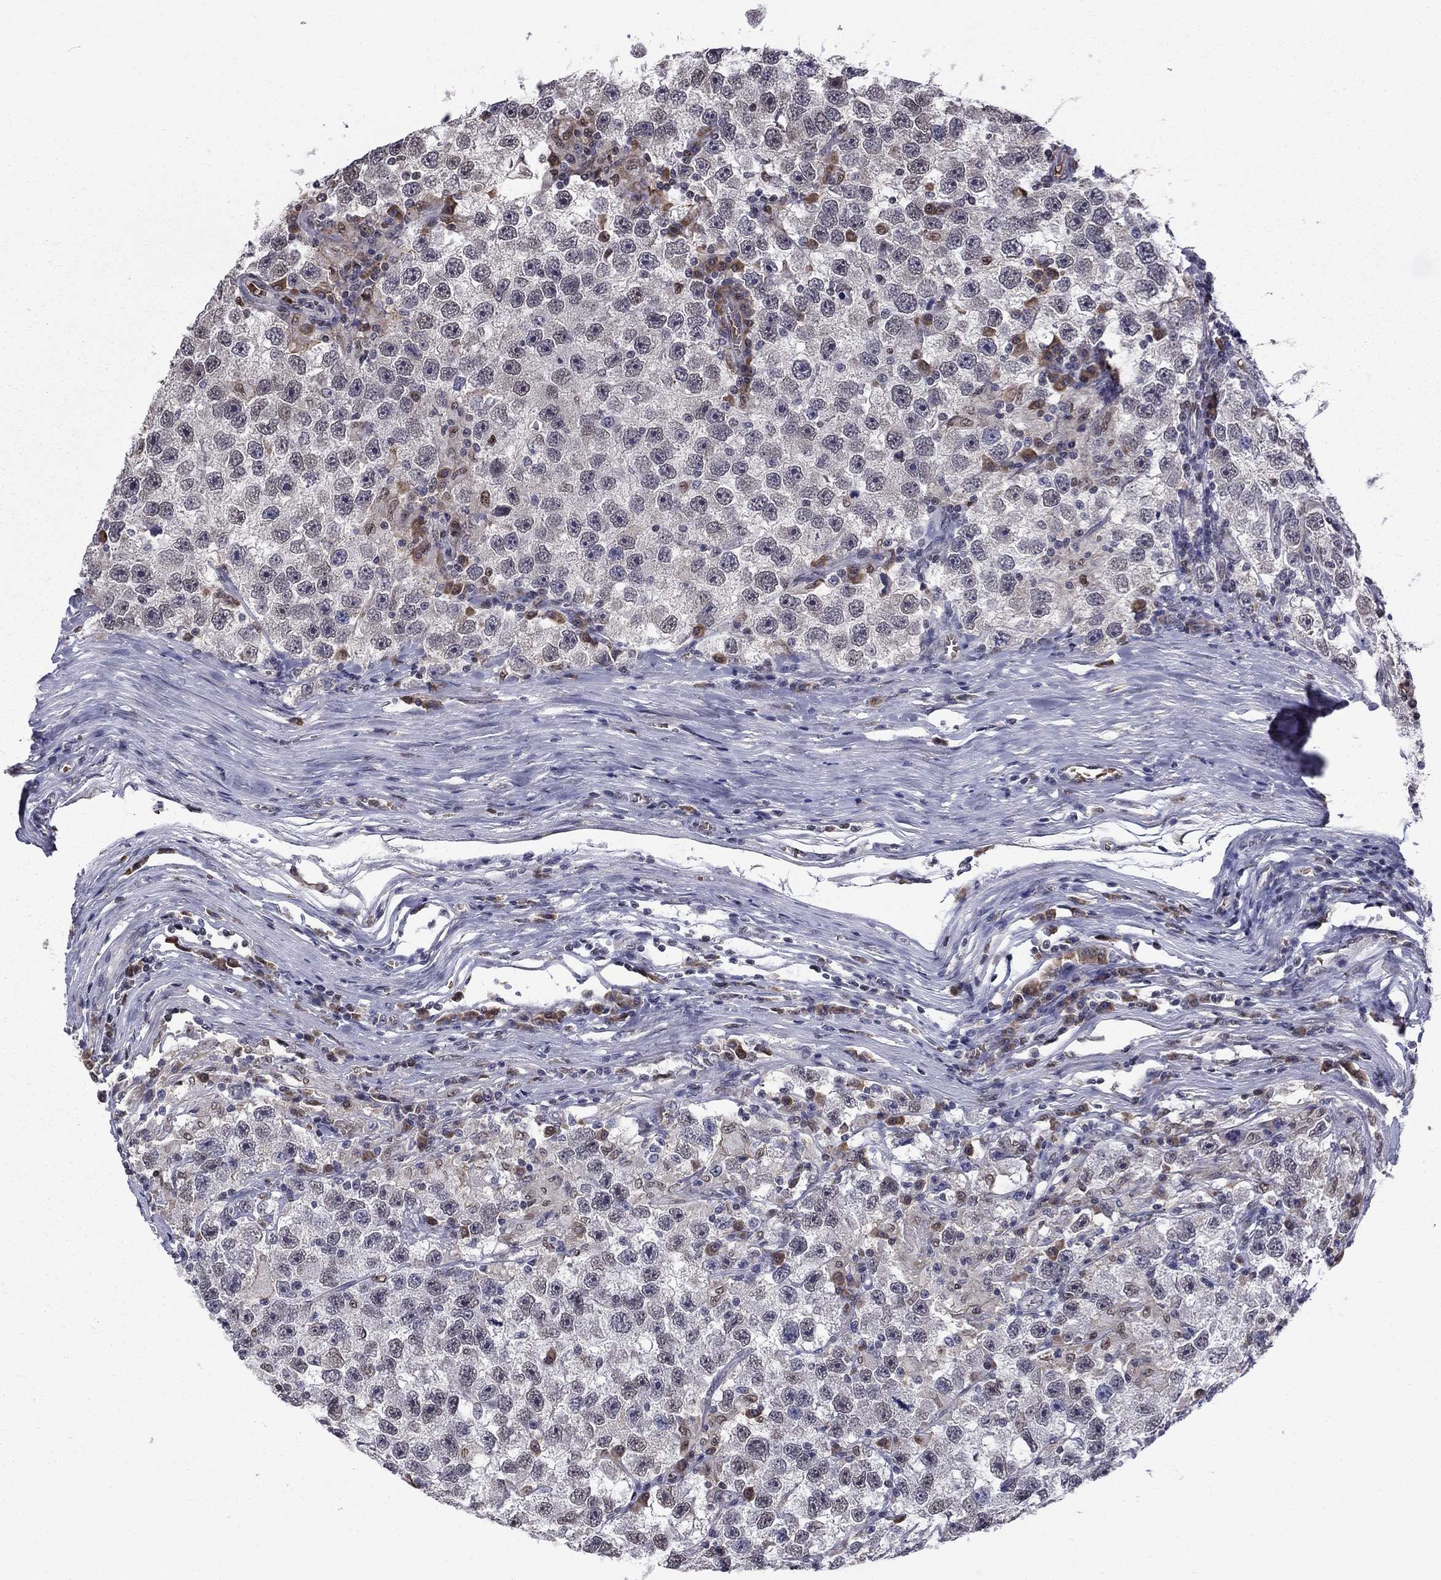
{"staining": {"intensity": "negative", "quantity": "none", "location": "none"}, "tissue": "testis cancer", "cell_type": "Tumor cells", "image_type": "cancer", "snomed": [{"axis": "morphology", "description": "Seminoma, NOS"}, {"axis": "topography", "description": "Testis"}], "caption": "A photomicrograph of testis cancer stained for a protein exhibits no brown staining in tumor cells. (DAB immunohistochemistry (IHC) with hematoxylin counter stain).", "gene": "HSPB2", "patient": {"sex": "male", "age": 26}}